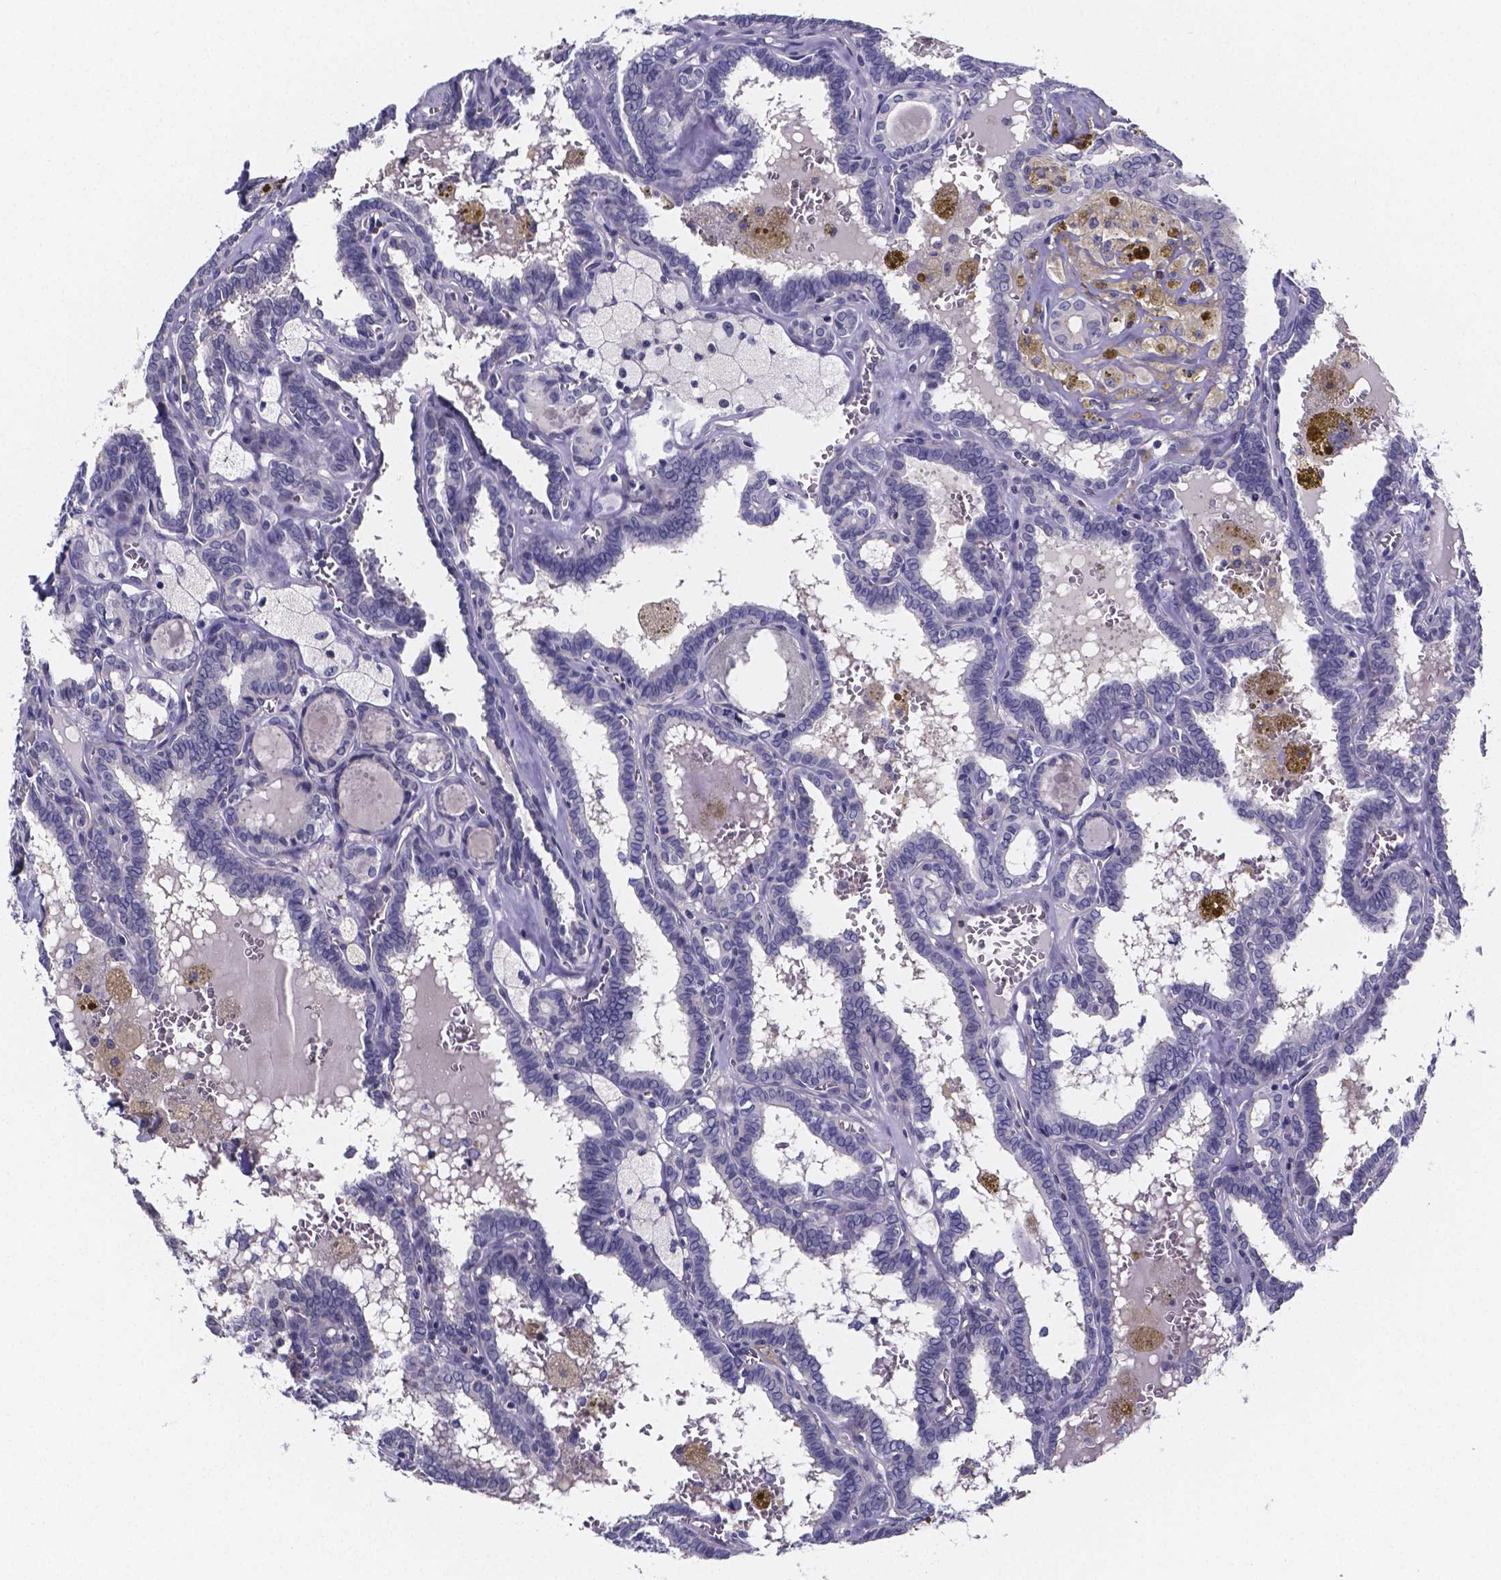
{"staining": {"intensity": "negative", "quantity": "none", "location": "none"}, "tissue": "thyroid cancer", "cell_type": "Tumor cells", "image_type": "cancer", "snomed": [{"axis": "morphology", "description": "Papillary adenocarcinoma, NOS"}, {"axis": "topography", "description": "Thyroid gland"}], "caption": "Tumor cells are negative for brown protein staining in thyroid cancer (papillary adenocarcinoma). The staining was performed using DAB to visualize the protein expression in brown, while the nuclei were stained in blue with hematoxylin (Magnification: 20x).", "gene": "IZUMO1", "patient": {"sex": "female", "age": 39}}